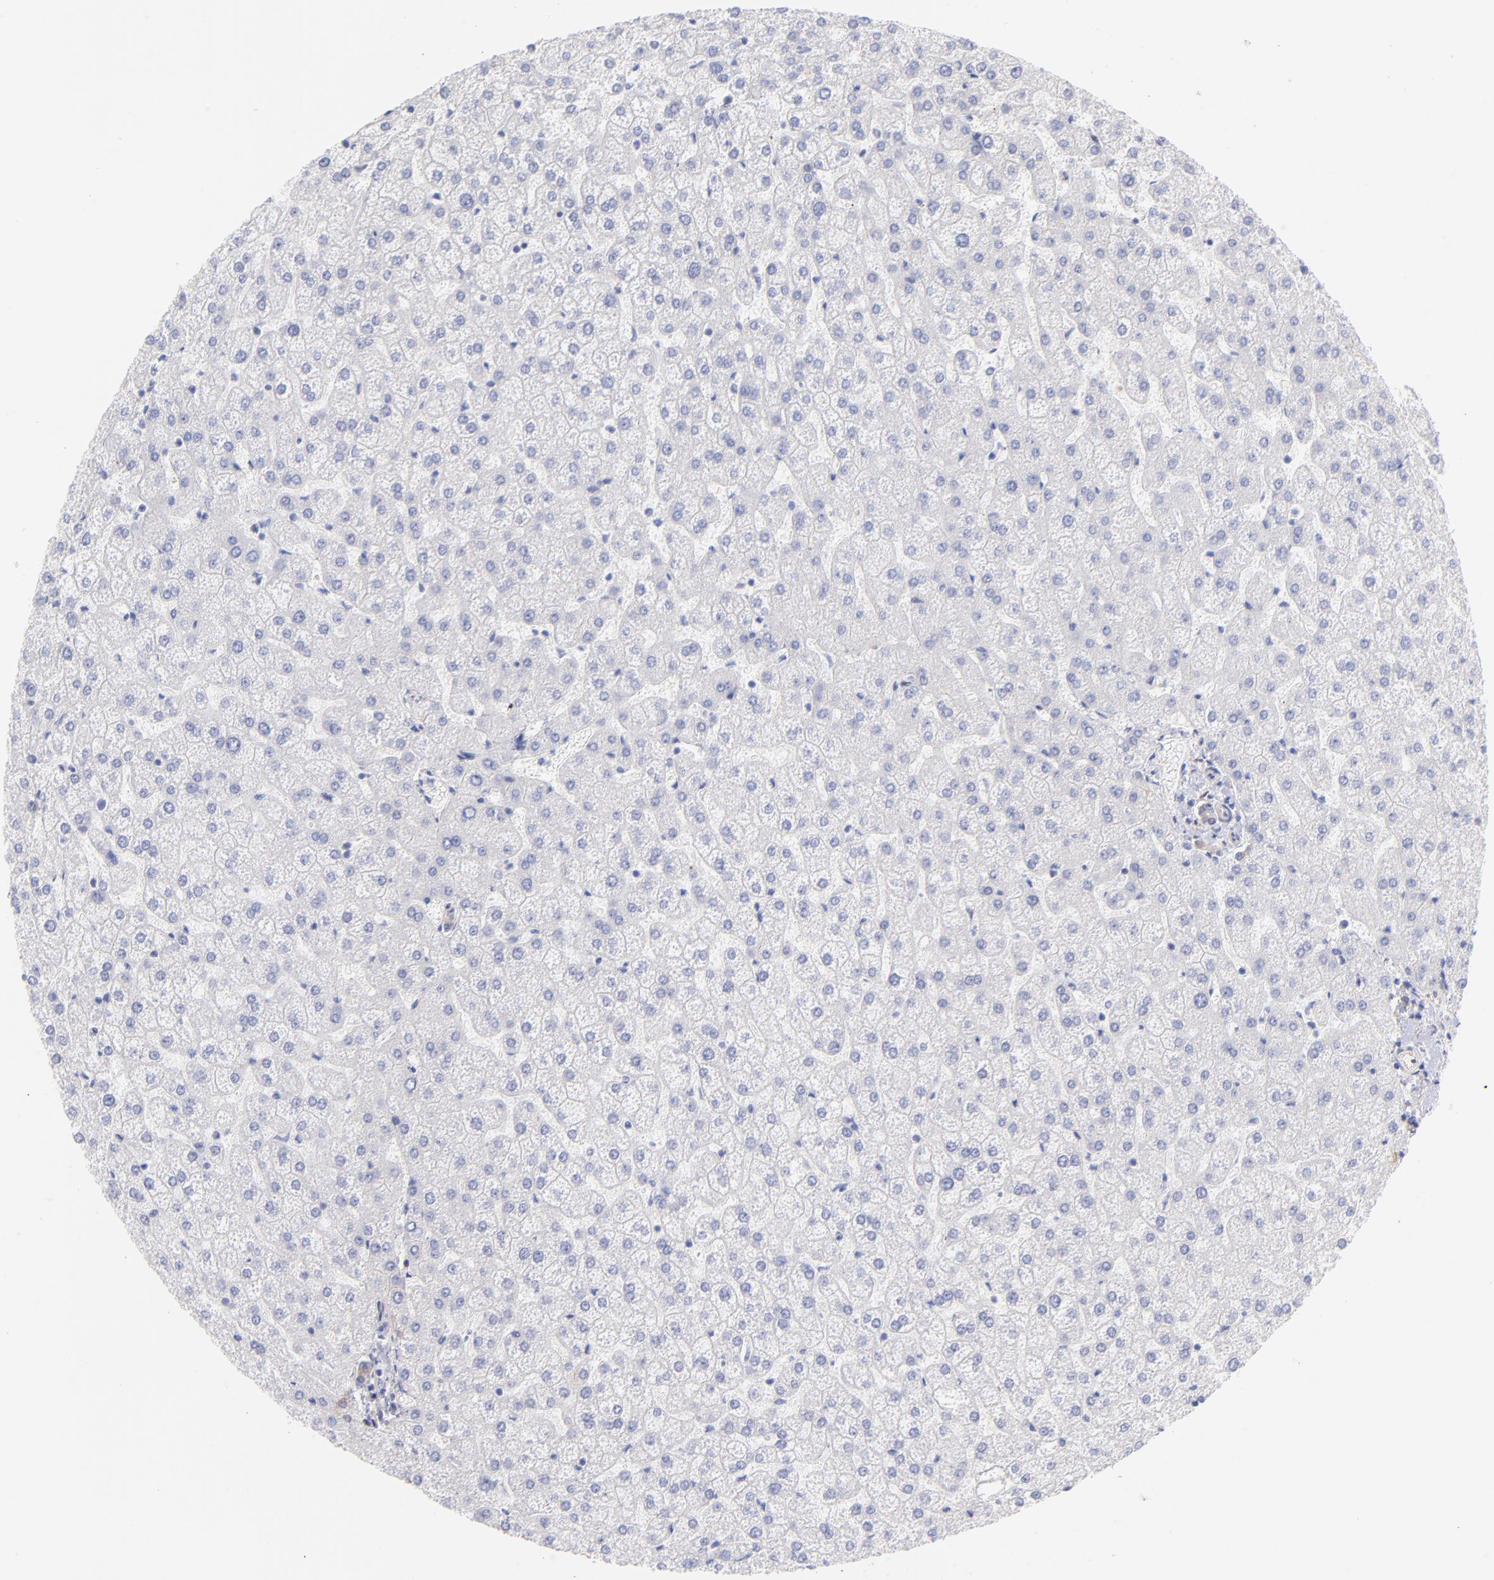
{"staining": {"intensity": "moderate", "quantity": ">75%", "location": "cytoplasmic/membranous"}, "tissue": "liver", "cell_type": "Cholangiocytes", "image_type": "normal", "snomed": [{"axis": "morphology", "description": "Normal tissue, NOS"}, {"axis": "topography", "description": "Liver"}], "caption": "Protein expression analysis of unremarkable liver shows moderate cytoplasmic/membranous positivity in about >75% of cholangiocytes.", "gene": "PLEC", "patient": {"sex": "female", "age": 32}}